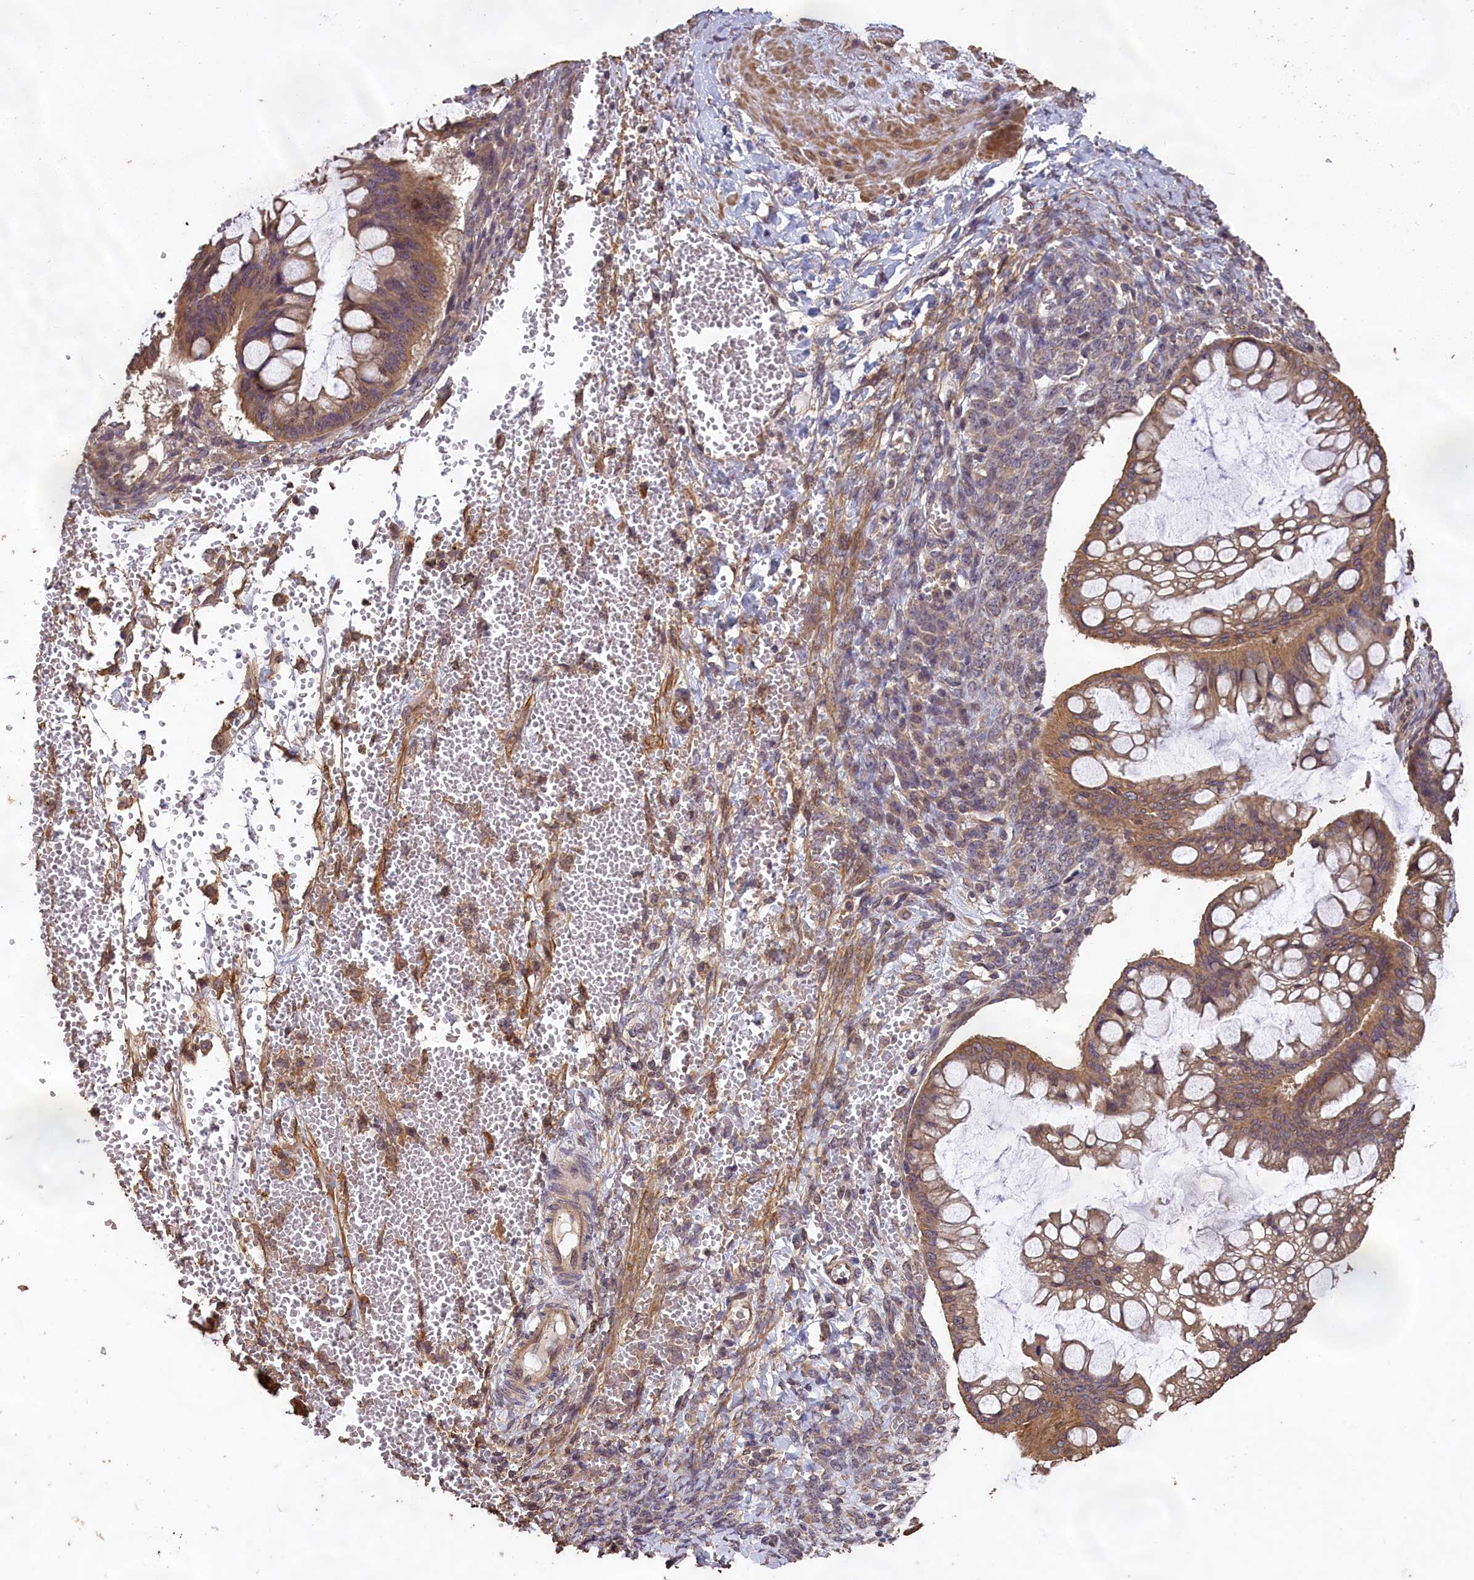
{"staining": {"intensity": "moderate", "quantity": ">75%", "location": "cytoplasmic/membranous"}, "tissue": "ovarian cancer", "cell_type": "Tumor cells", "image_type": "cancer", "snomed": [{"axis": "morphology", "description": "Cystadenocarcinoma, mucinous, NOS"}, {"axis": "topography", "description": "Ovary"}], "caption": "Immunohistochemical staining of human ovarian cancer (mucinous cystadenocarcinoma) demonstrates medium levels of moderate cytoplasmic/membranous positivity in about >75% of tumor cells.", "gene": "CHD9", "patient": {"sex": "female", "age": 73}}